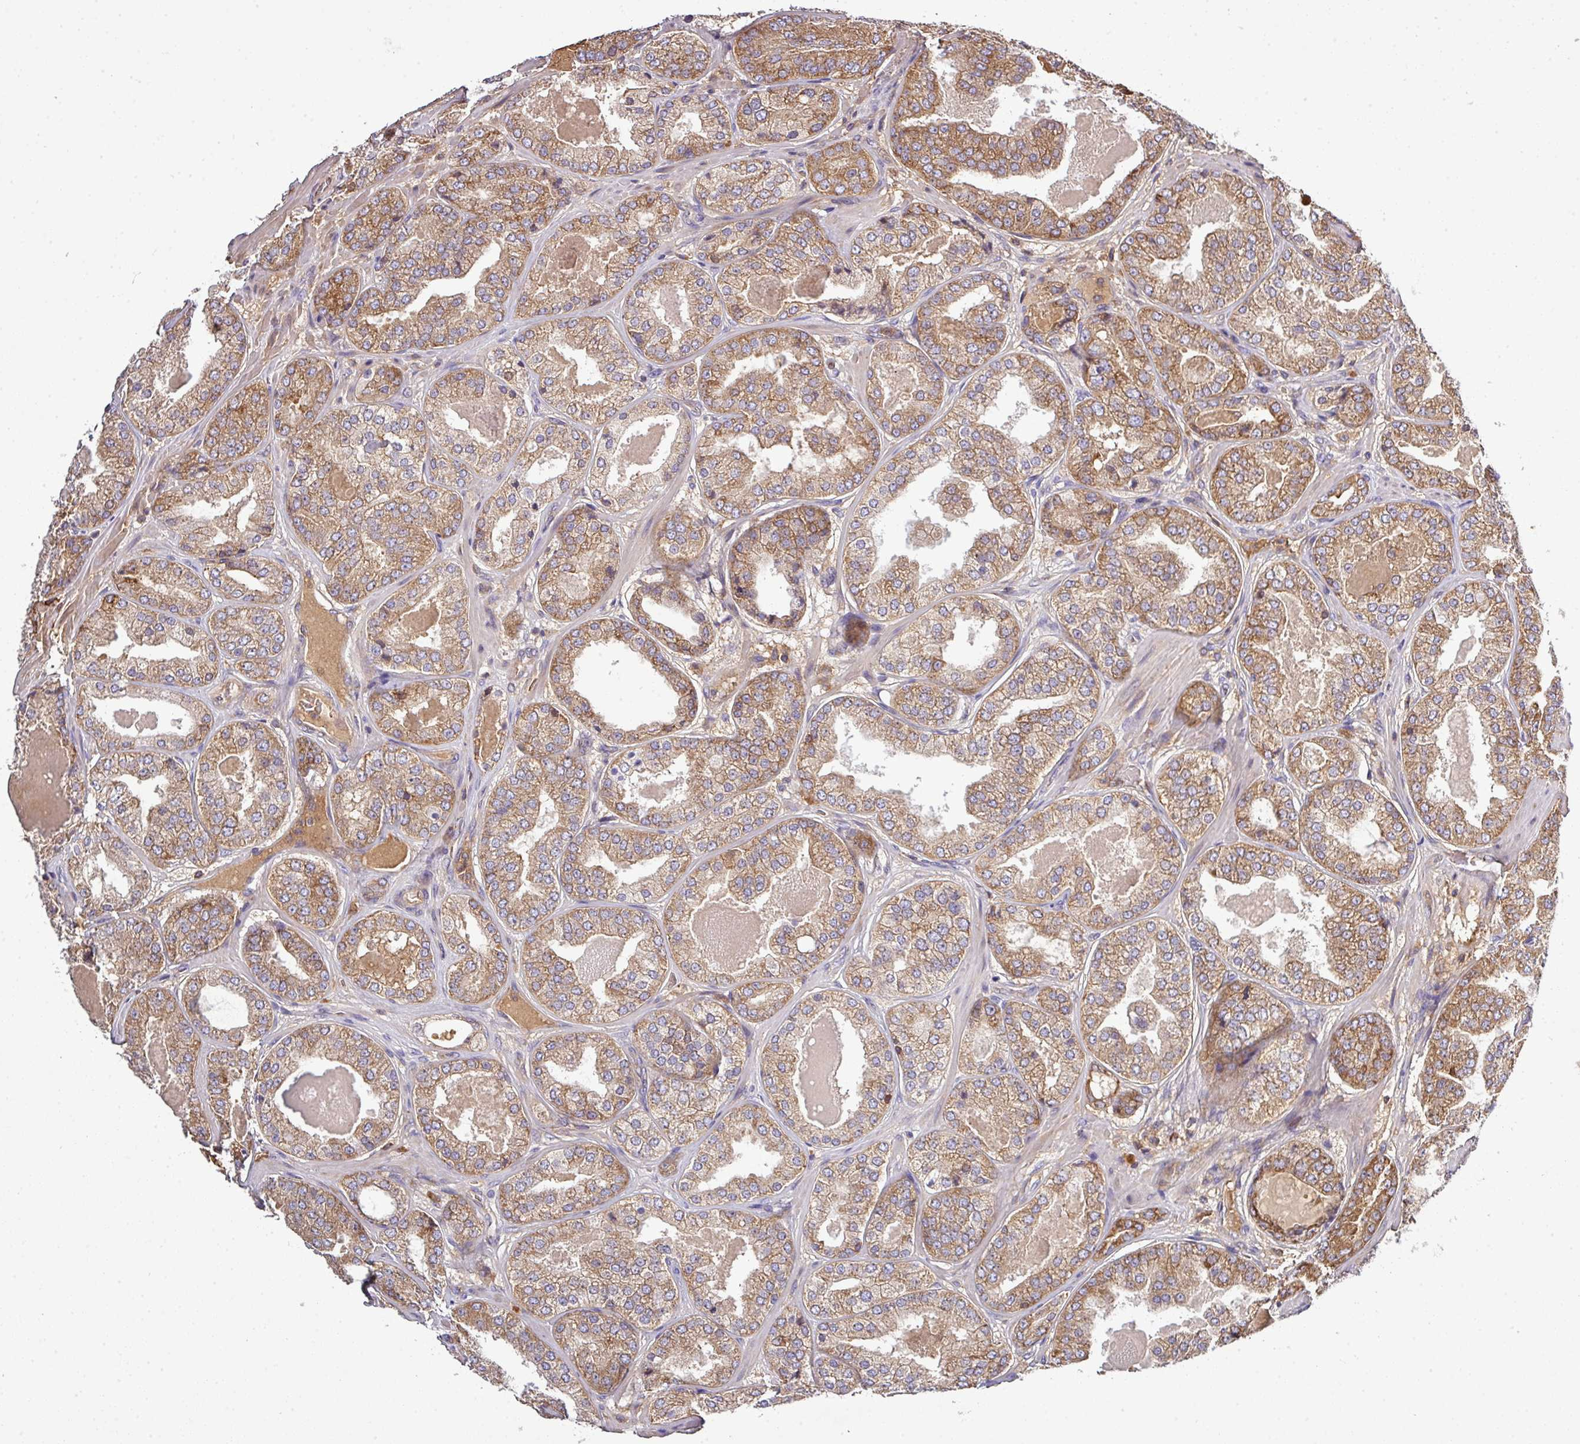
{"staining": {"intensity": "moderate", "quantity": ">75%", "location": "cytoplasmic/membranous"}, "tissue": "prostate cancer", "cell_type": "Tumor cells", "image_type": "cancer", "snomed": [{"axis": "morphology", "description": "Adenocarcinoma, High grade"}, {"axis": "topography", "description": "Prostate"}], "caption": "Protein staining of prostate adenocarcinoma (high-grade) tissue displays moderate cytoplasmic/membranous positivity in approximately >75% of tumor cells.", "gene": "LRRC74B", "patient": {"sex": "male", "age": 63}}